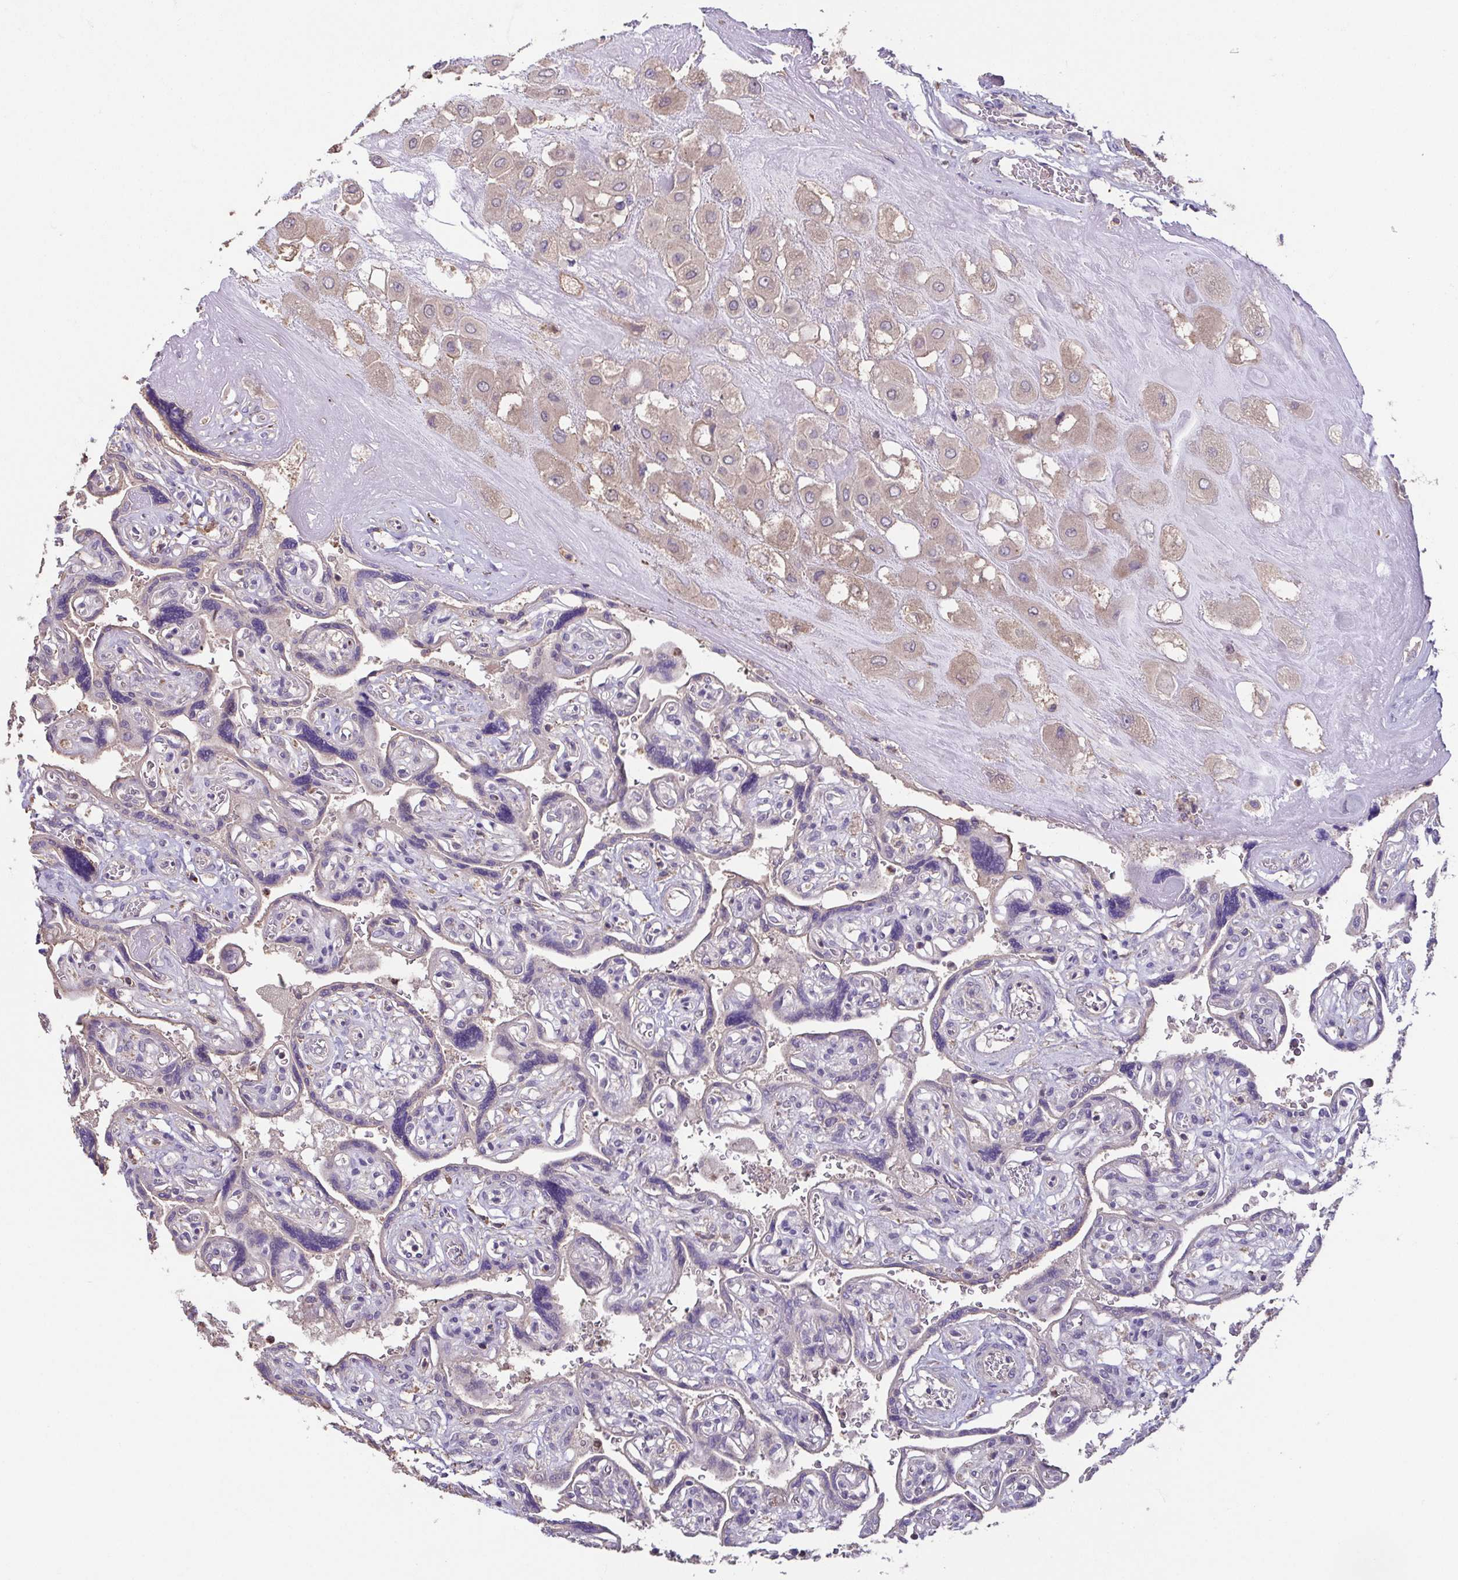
{"staining": {"intensity": "weak", "quantity": "25%-75%", "location": "cytoplasmic/membranous"}, "tissue": "placenta", "cell_type": "Decidual cells", "image_type": "normal", "snomed": [{"axis": "morphology", "description": "Normal tissue, NOS"}, {"axis": "topography", "description": "Placenta"}], "caption": "Placenta stained with DAB IHC demonstrates low levels of weak cytoplasmic/membranous expression in approximately 25%-75% of decidual cells.", "gene": "ACTRT2", "patient": {"sex": "female", "age": 32}}